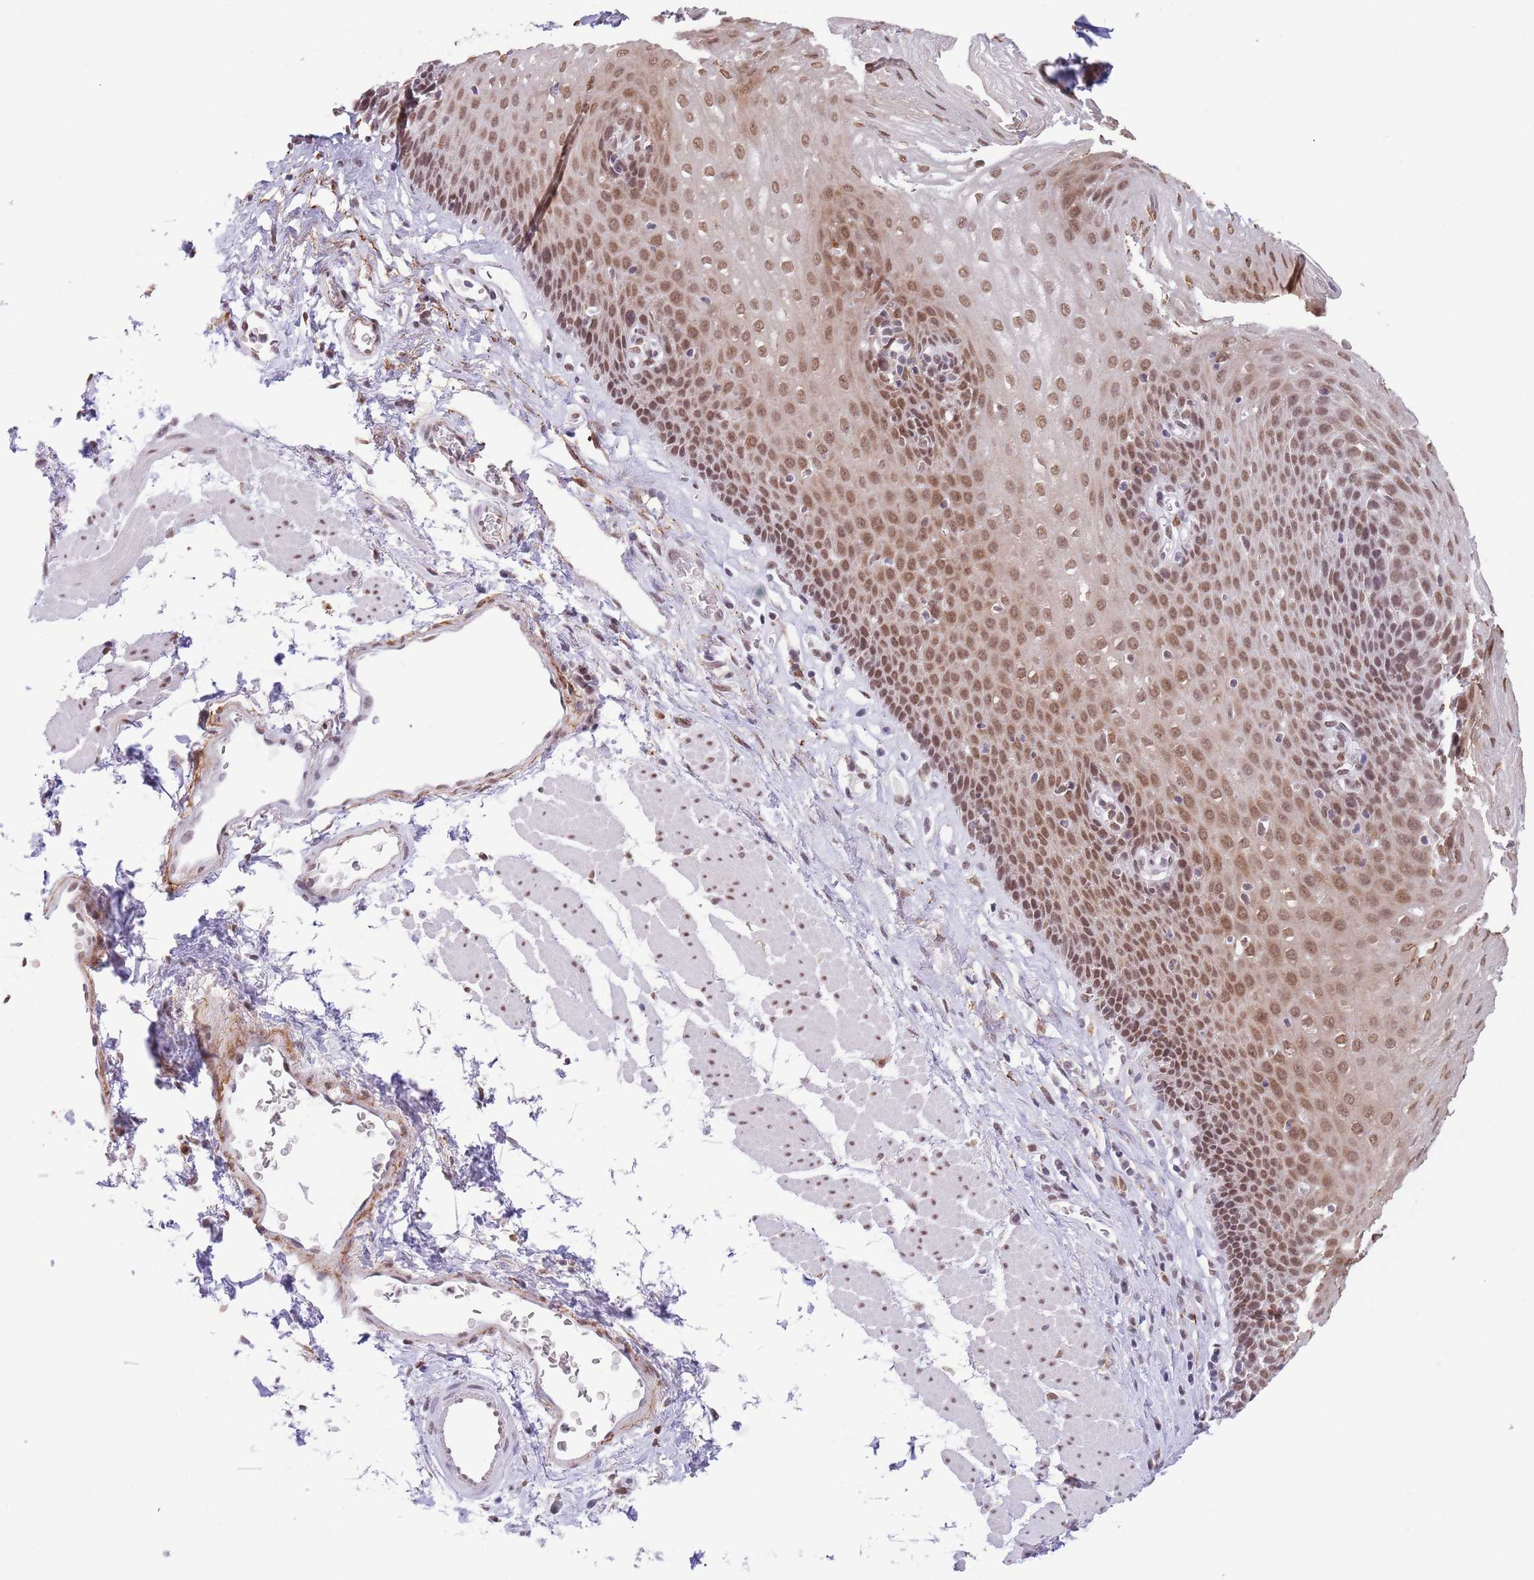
{"staining": {"intensity": "moderate", "quantity": ">75%", "location": "nuclear"}, "tissue": "esophagus", "cell_type": "Squamous epithelial cells", "image_type": "normal", "snomed": [{"axis": "morphology", "description": "Normal tissue, NOS"}, {"axis": "topography", "description": "Esophagus"}], "caption": "Esophagus stained with a brown dye shows moderate nuclear positive positivity in about >75% of squamous epithelial cells.", "gene": "TRIM32", "patient": {"sex": "female", "age": 66}}